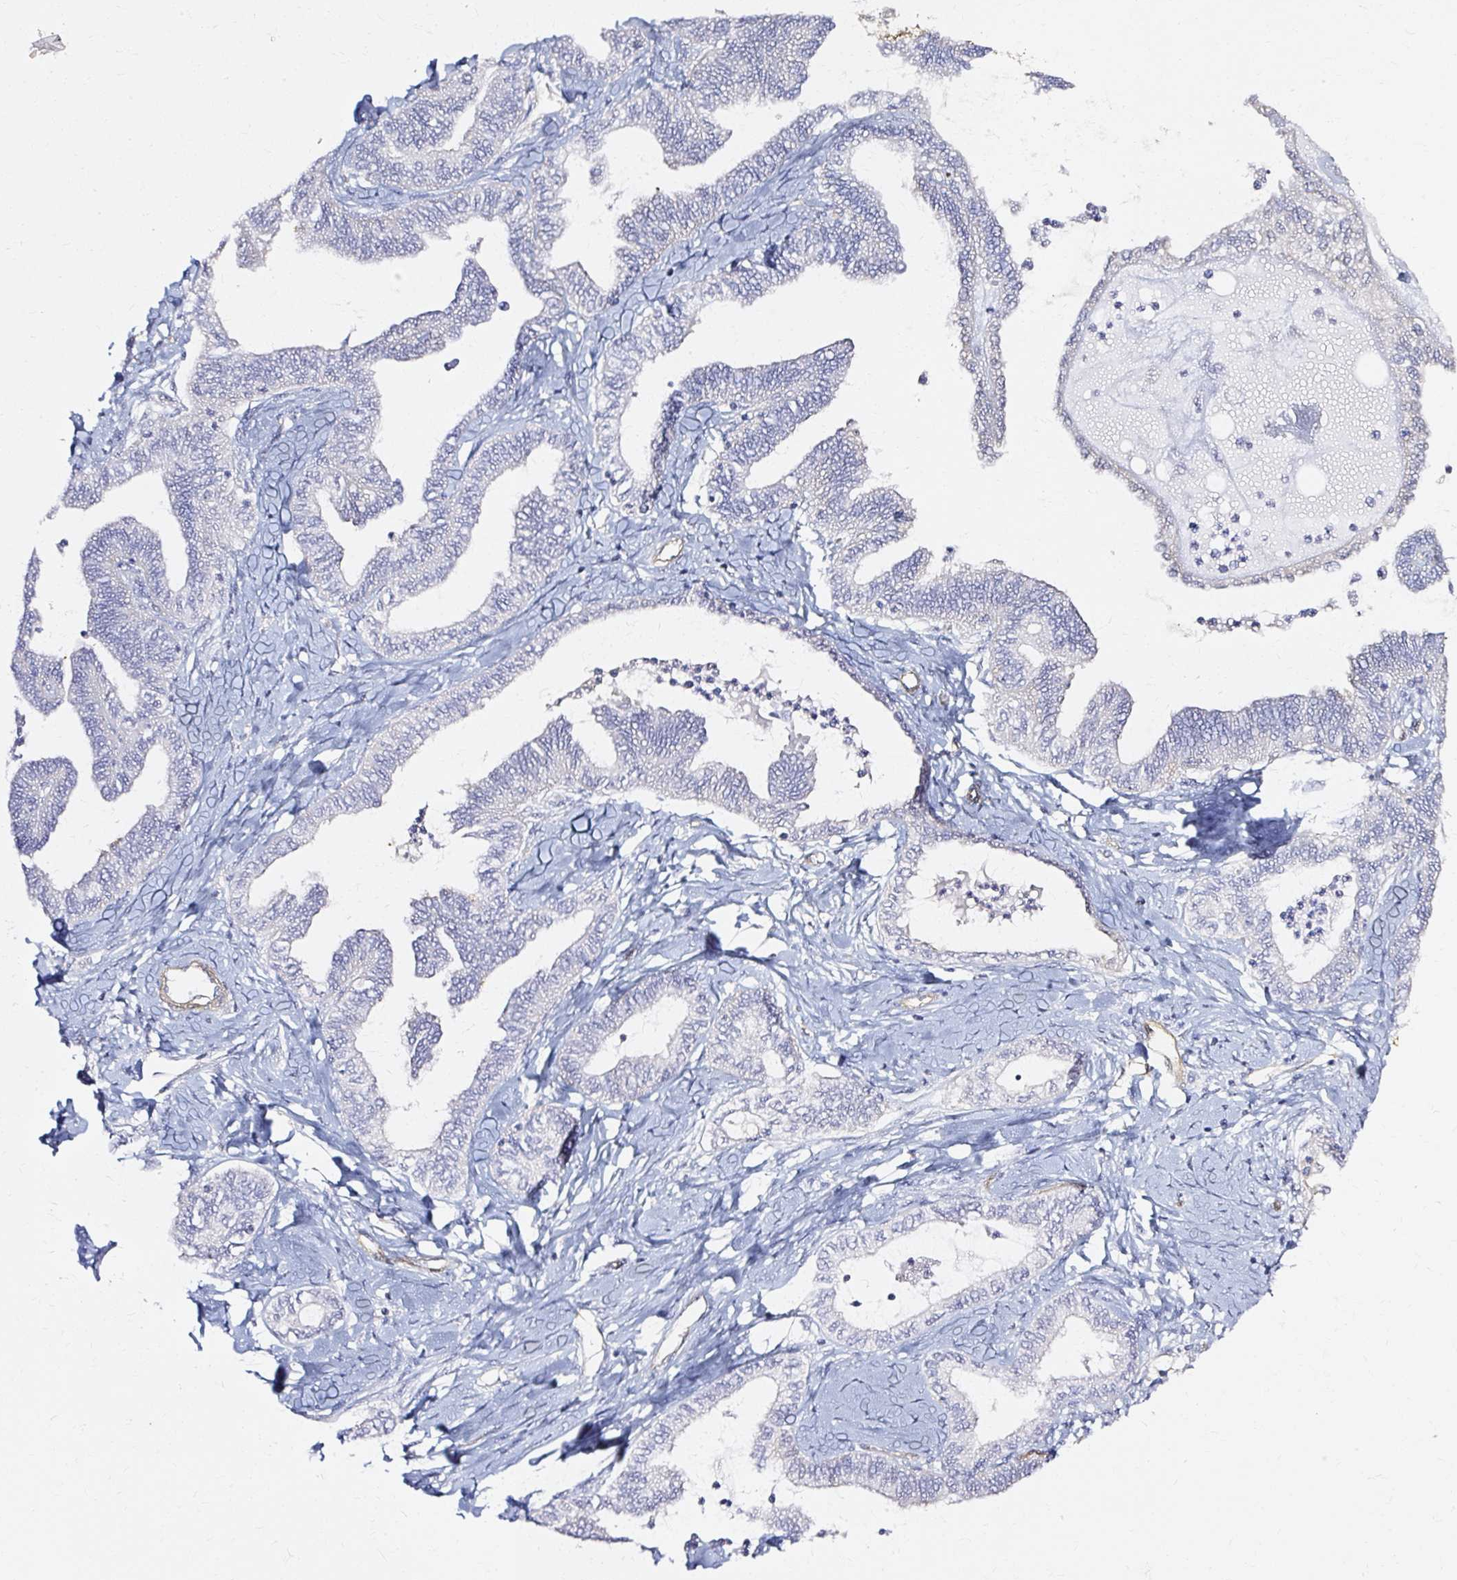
{"staining": {"intensity": "negative", "quantity": "none", "location": "none"}, "tissue": "ovarian cancer", "cell_type": "Tumor cells", "image_type": "cancer", "snomed": [{"axis": "morphology", "description": "Carcinoma, endometroid"}, {"axis": "topography", "description": "Ovary"}], "caption": "IHC photomicrograph of neoplastic tissue: ovarian cancer (endometroid carcinoma) stained with DAB exhibits no significant protein positivity in tumor cells. (IHC, brightfield microscopy, high magnification).", "gene": "CNN3", "patient": {"sex": "female", "age": 70}}